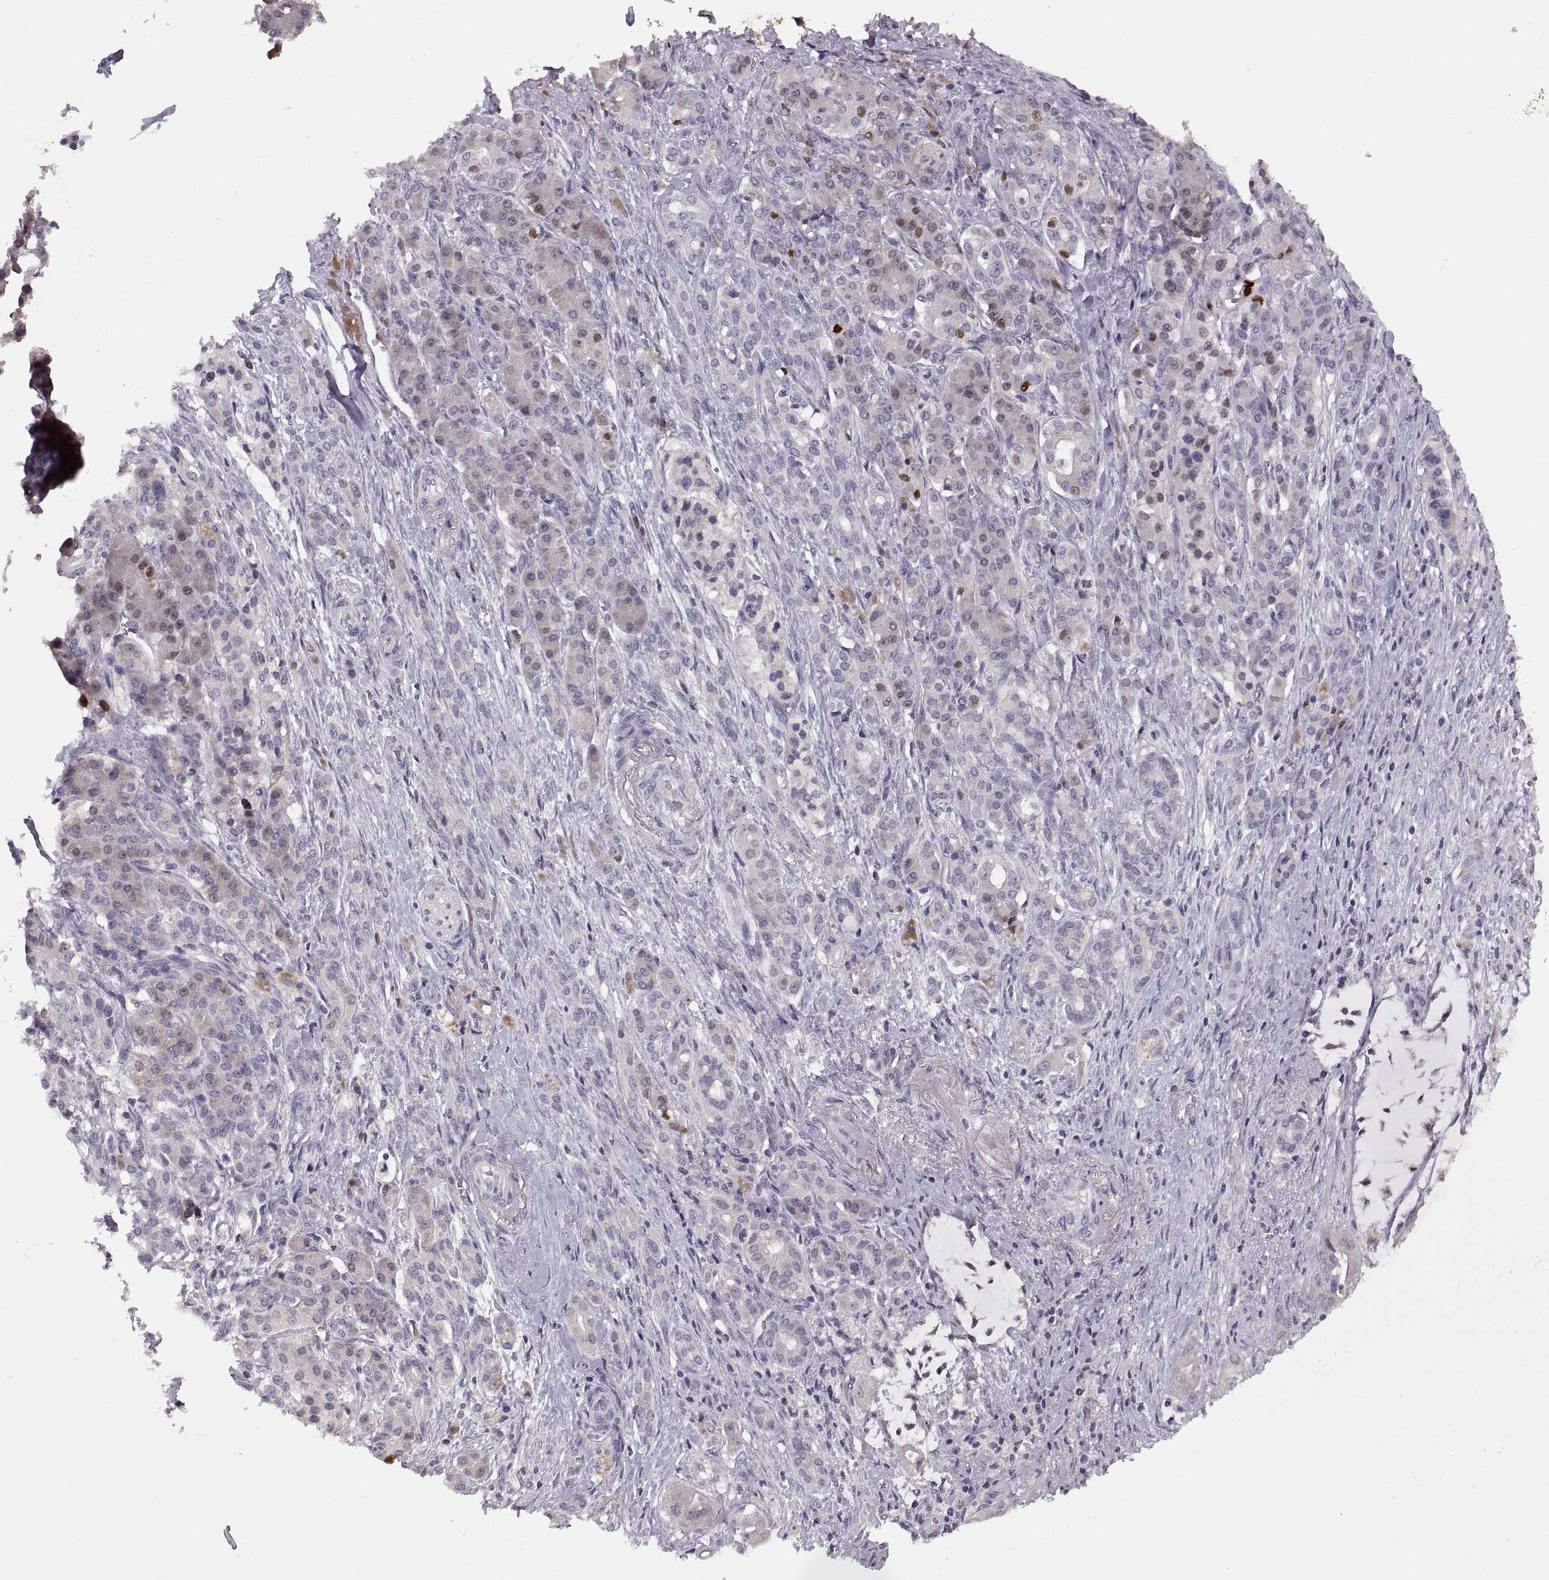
{"staining": {"intensity": "weak", "quantity": "25%-75%", "location": "cytoplasmic/membranous,nuclear"}, "tissue": "pancreatic cancer", "cell_type": "Tumor cells", "image_type": "cancer", "snomed": [{"axis": "morphology", "description": "Normal tissue, NOS"}, {"axis": "morphology", "description": "Inflammation, NOS"}, {"axis": "morphology", "description": "Adenocarcinoma, NOS"}, {"axis": "topography", "description": "Pancreas"}], "caption": "Pancreatic cancer (adenocarcinoma) stained with DAB immunohistochemistry (IHC) exhibits low levels of weak cytoplasmic/membranous and nuclear expression in approximately 25%-75% of tumor cells.", "gene": "ADH6", "patient": {"sex": "male", "age": 57}}